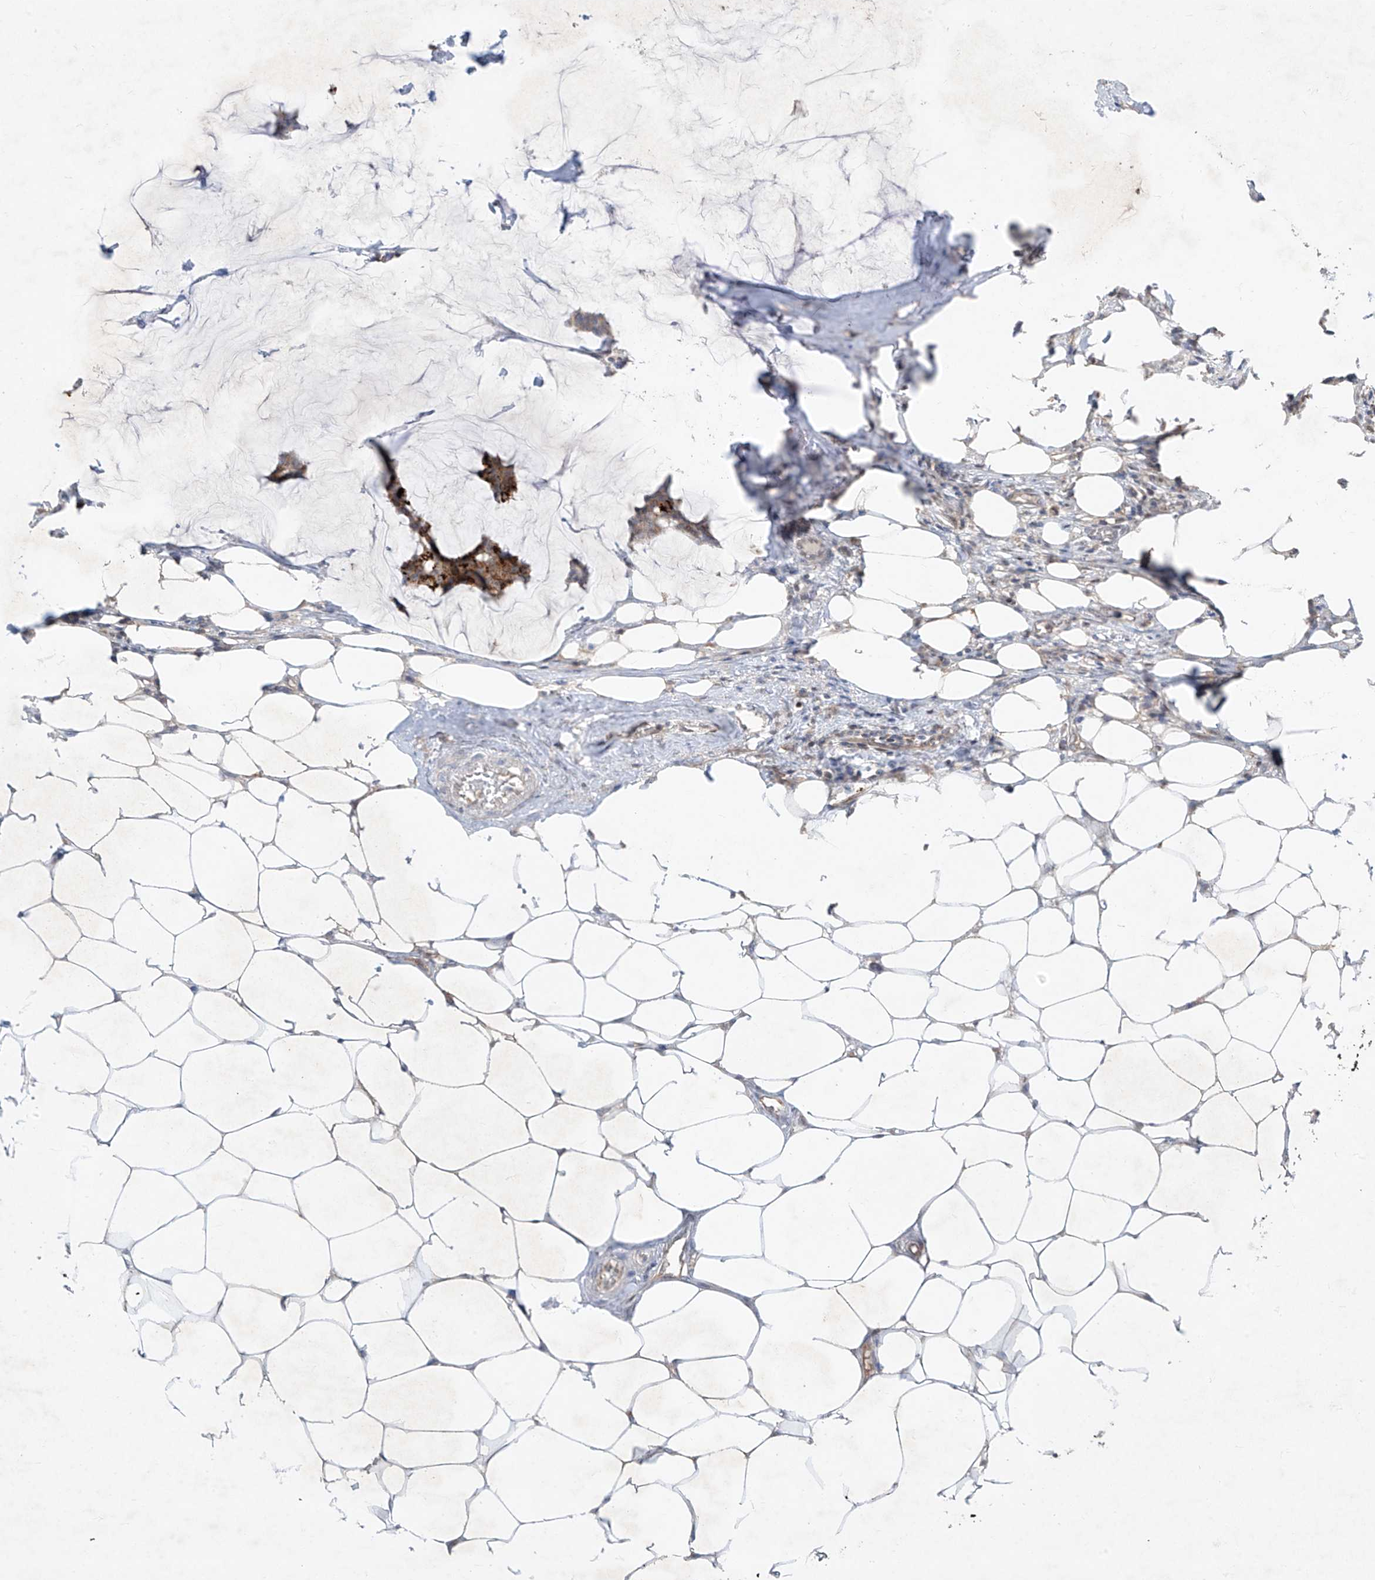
{"staining": {"intensity": "strong", "quantity": ">75%", "location": "cytoplasmic/membranous"}, "tissue": "breast cancer", "cell_type": "Tumor cells", "image_type": "cancer", "snomed": [{"axis": "morphology", "description": "Duct carcinoma"}, {"axis": "topography", "description": "Breast"}], "caption": "Breast intraductal carcinoma stained with a brown dye displays strong cytoplasmic/membranous positive expression in approximately >75% of tumor cells.", "gene": "ZNF358", "patient": {"sex": "female", "age": 93}}